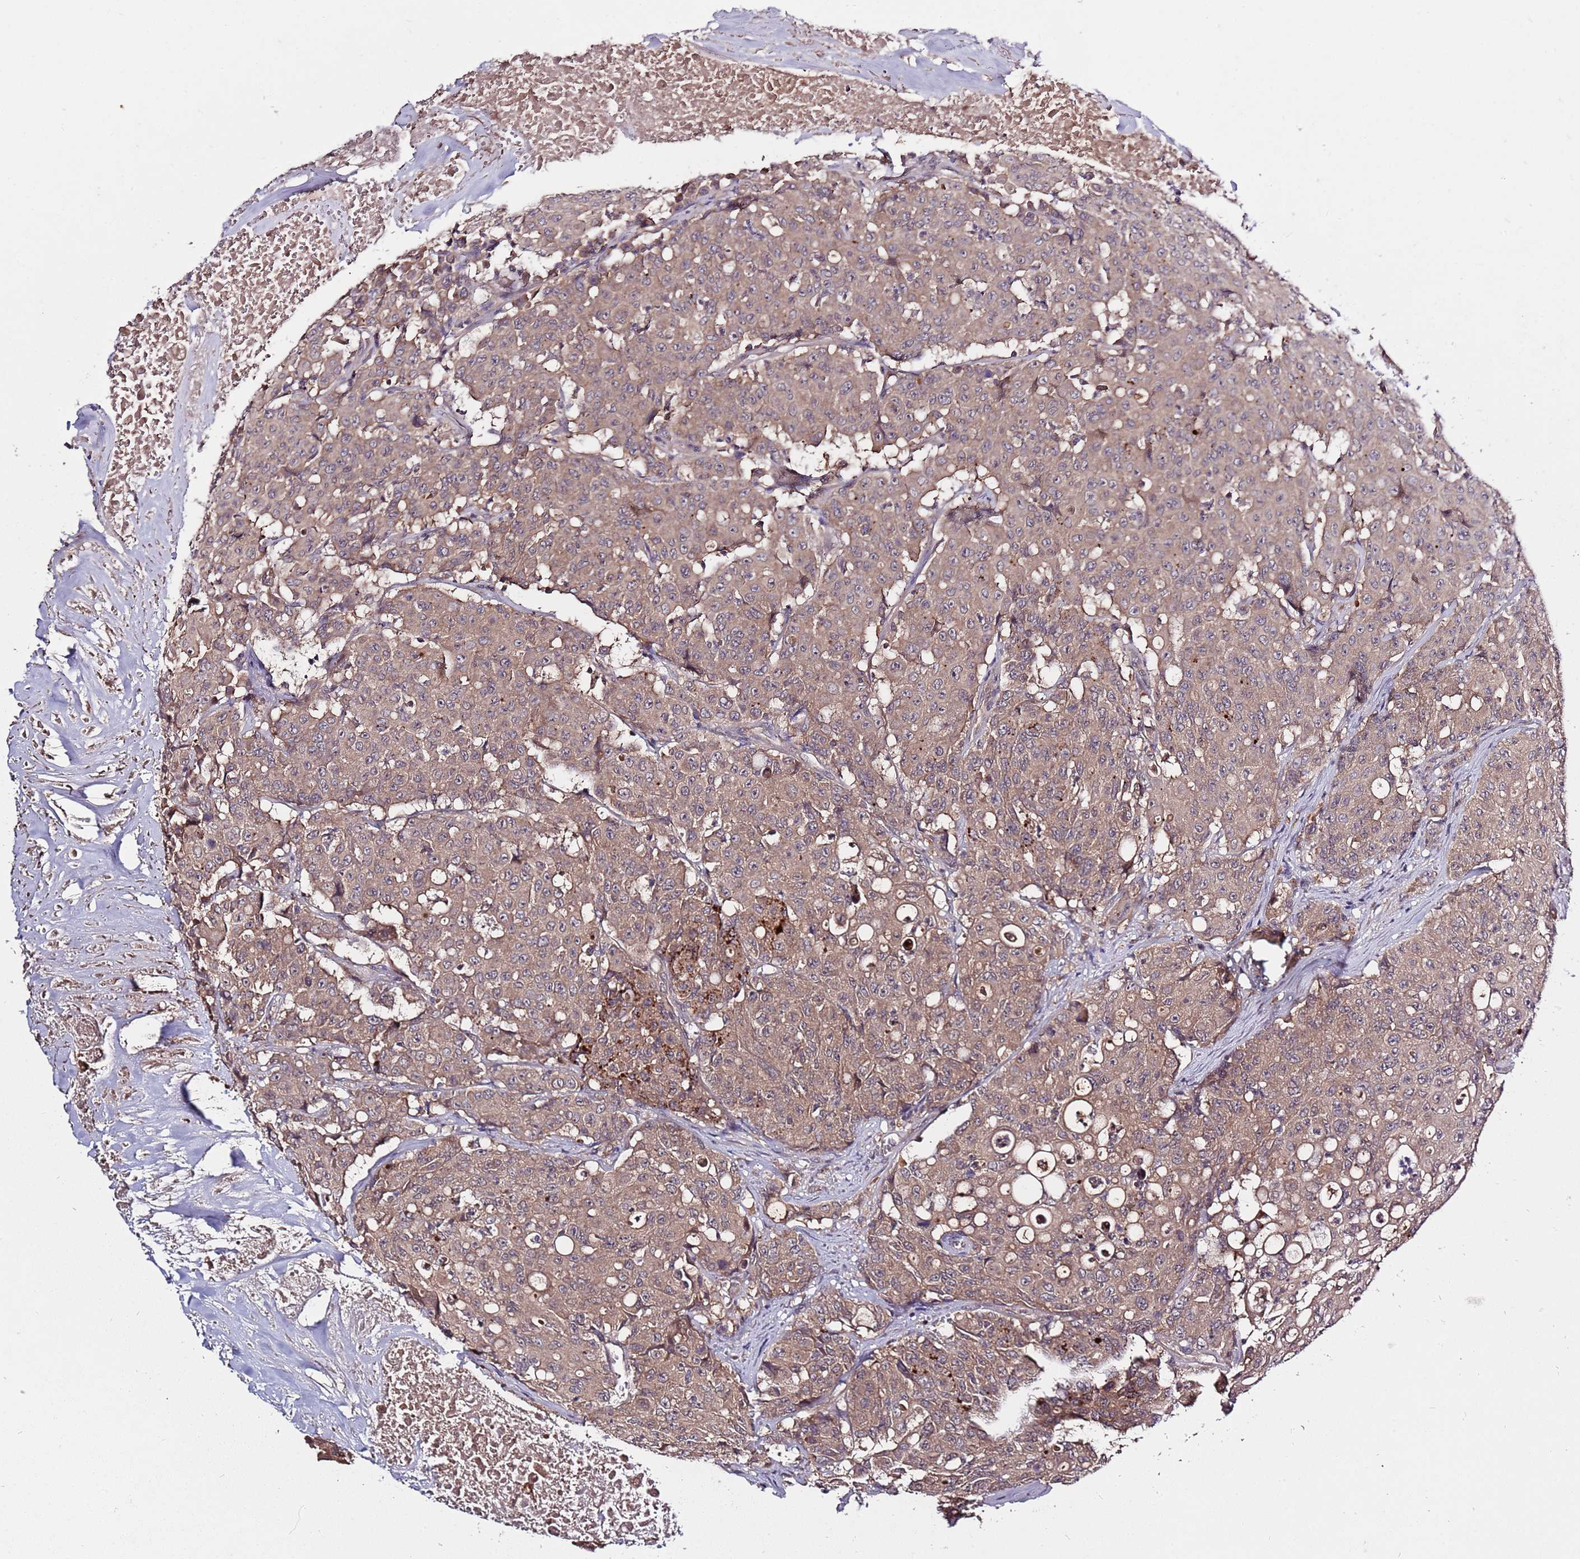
{"staining": {"intensity": "moderate", "quantity": "25%-75%", "location": "cytoplasmic/membranous"}, "tissue": "colorectal cancer", "cell_type": "Tumor cells", "image_type": "cancer", "snomed": [{"axis": "morphology", "description": "Adenocarcinoma, NOS"}, {"axis": "topography", "description": "Colon"}], "caption": "Immunohistochemical staining of human colorectal adenocarcinoma shows medium levels of moderate cytoplasmic/membranous positivity in approximately 25%-75% of tumor cells.", "gene": "USP32", "patient": {"sex": "male", "age": 51}}